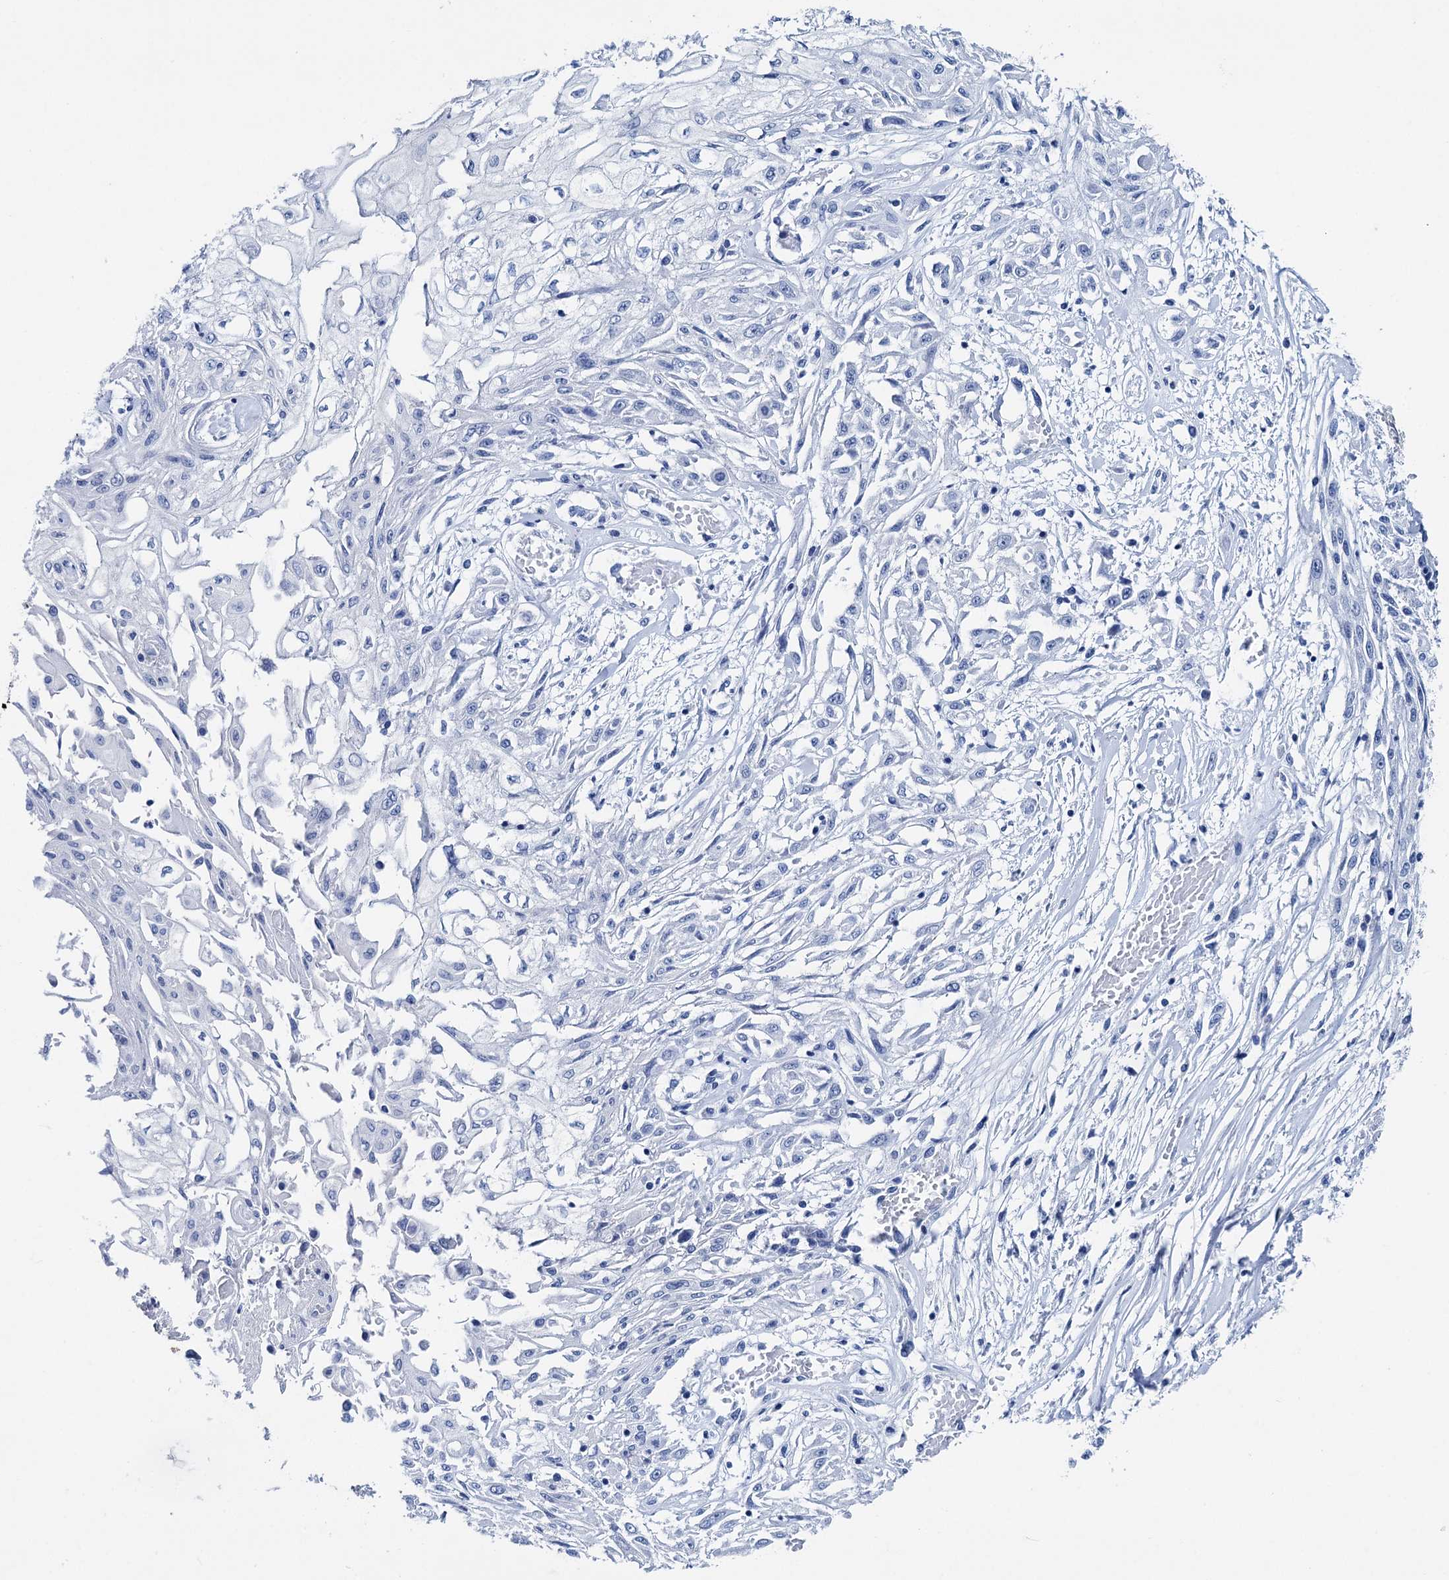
{"staining": {"intensity": "negative", "quantity": "none", "location": "none"}, "tissue": "skin cancer", "cell_type": "Tumor cells", "image_type": "cancer", "snomed": [{"axis": "morphology", "description": "Squamous cell carcinoma, NOS"}, {"axis": "morphology", "description": "Squamous cell carcinoma, metastatic, NOS"}, {"axis": "topography", "description": "Skin"}, {"axis": "topography", "description": "Lymph node"}], "caption": "DAB immunohistochemical staining of squamous cell carcinoma (skin) displays no significant expression in tumor cells.", "gene": "BRINP1", "patient": {"sex": "male", "age": 75}}